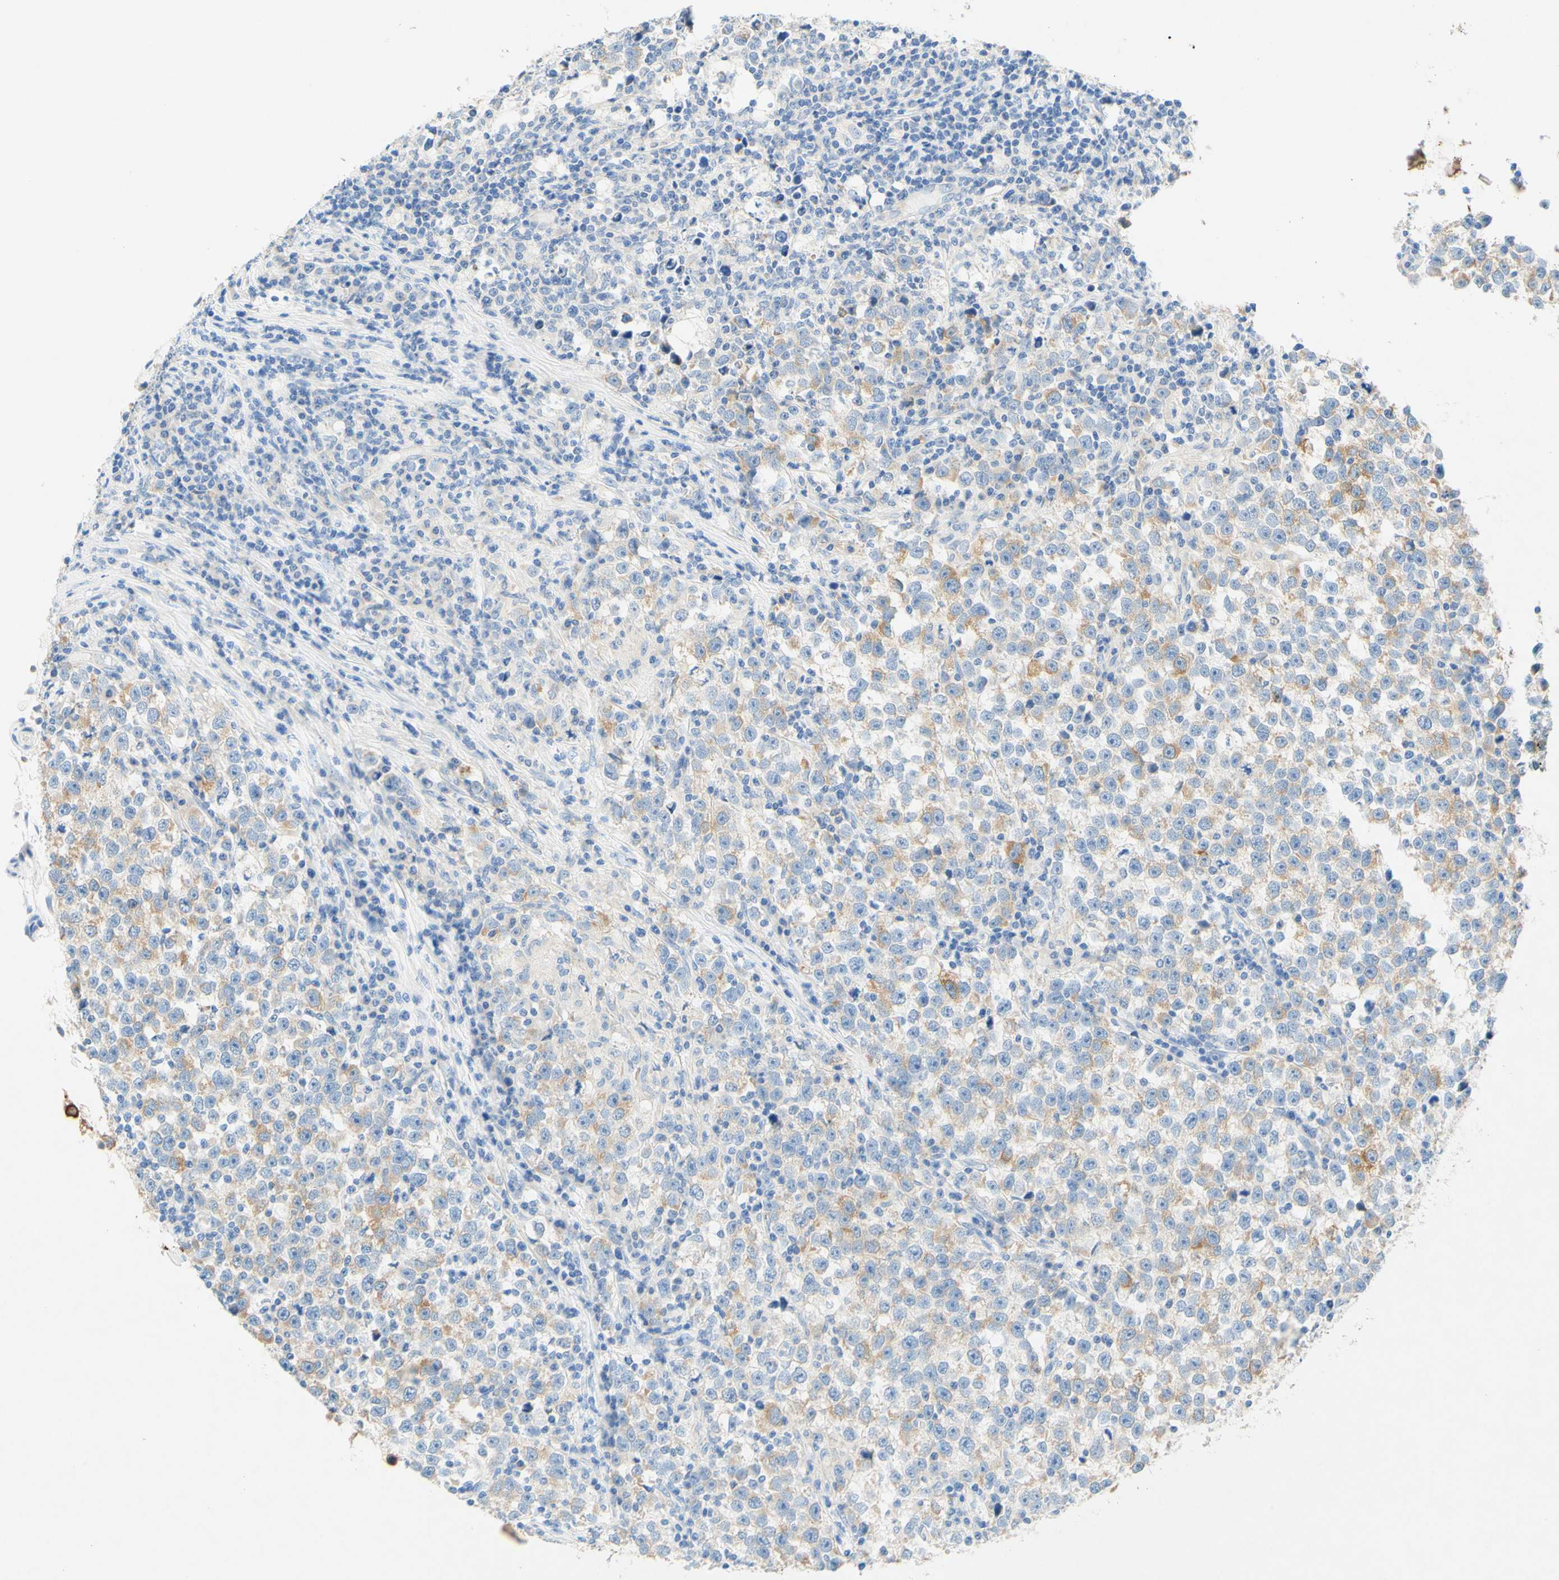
{"staining": {"intensity": "weak", "quantity": "25%-75%", "location": "cytoplasmic/membranous"}, "tissue": "testis cancer", "cell_type": "Tumor cells", "image_type": "cancer", "snomed": [{"axis": "morphology", "description": "Seminoma, NOS"}, {"axis": "topography", "description": "Testis"}], "caption": "Immunohistochemistry histopathology image of seminoma (testis) stained for a protein (brown), which reveals low levels of weak cytoplasmic/membranous expression in approximately 25%-75% of tumor cells.", "gene": "SLC46A1", "patient": {"sex": "male", "age": 43}}